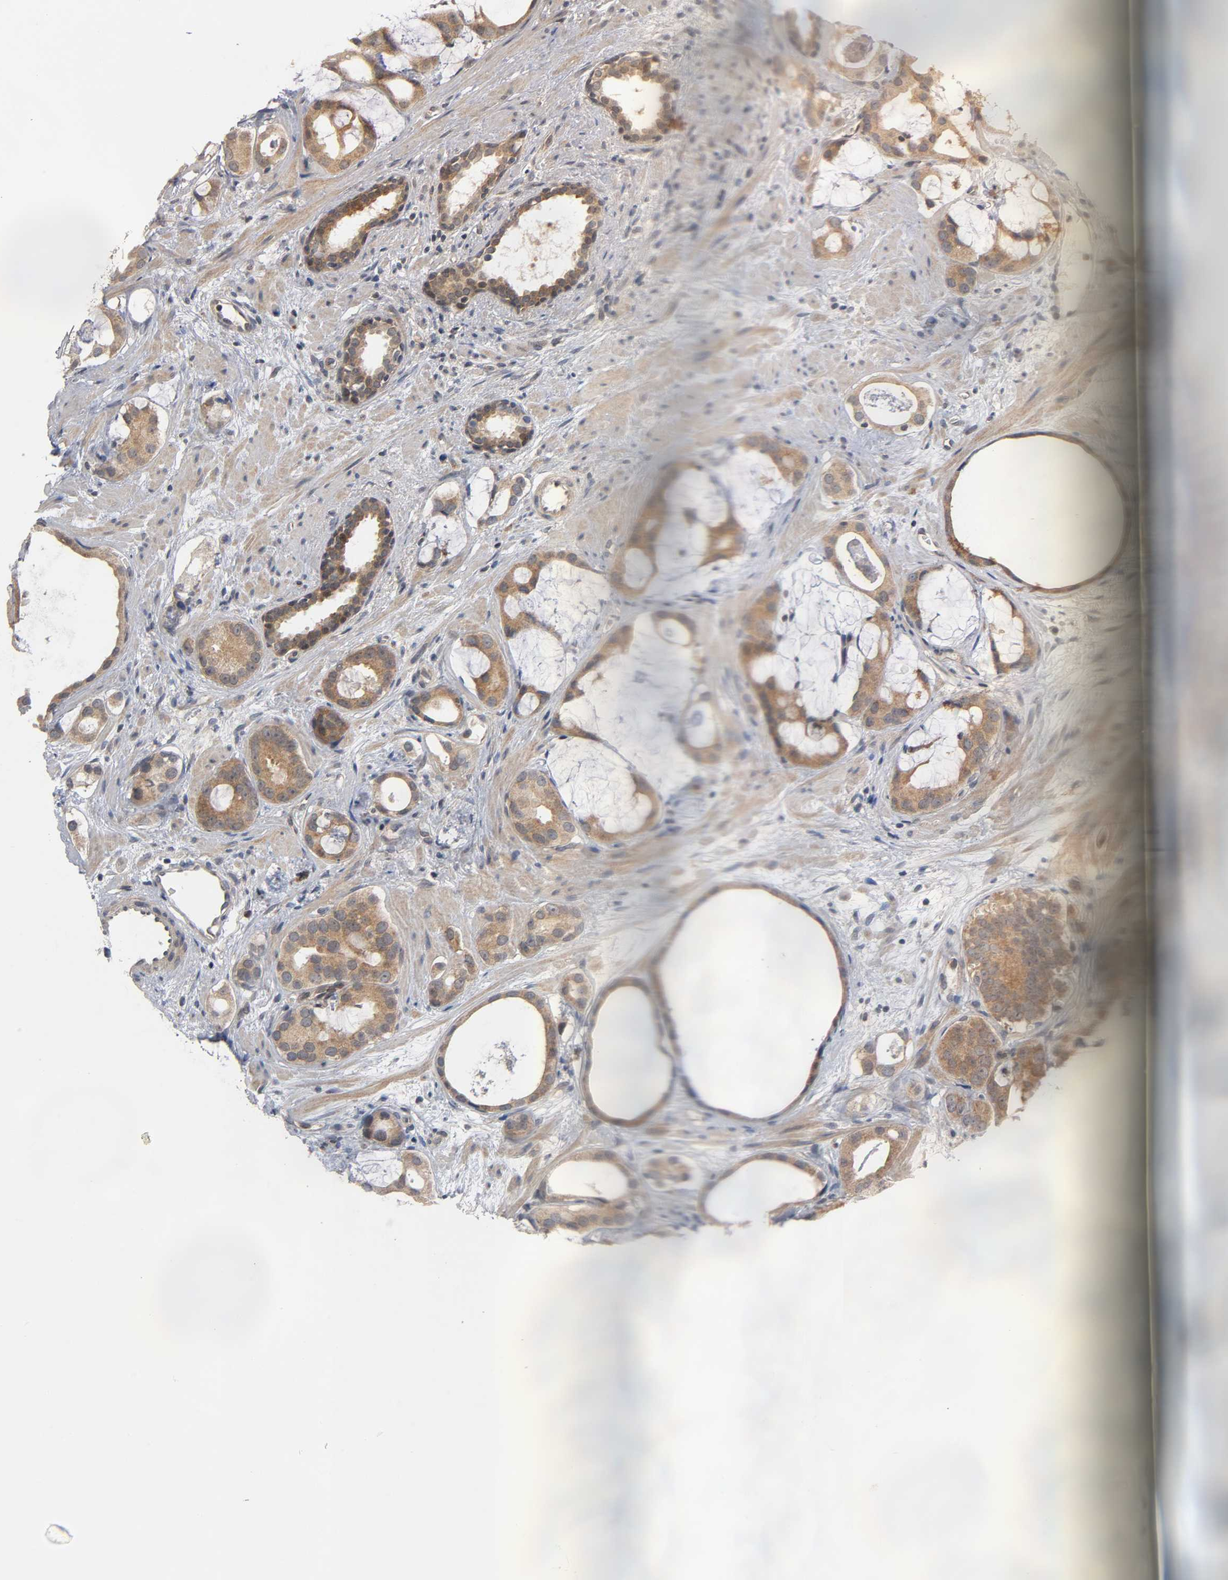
{"staining": {"intensity": "moderate", "quantity": ">75%", "location": "cytoplasmic/membranous"}, "tissue": "prostate cancer", "cell_type": "Tumor cells", "image_type": "cancer", "snomed": [{"axis": "morphology", "description": "Adenocarcinoma, Low grade"}, {"axis": "topography", "description": "Prostate"}], "caption": "This photomicrograph demonstrates immunohistochemistry (IHC) staining of prostate cancer, with medium moderate cytoplasmic/membranous positivity in approximately >75% of tumor cells.", "gene": "MAPK8", "patient": {"sex": "male", "age": 57}}